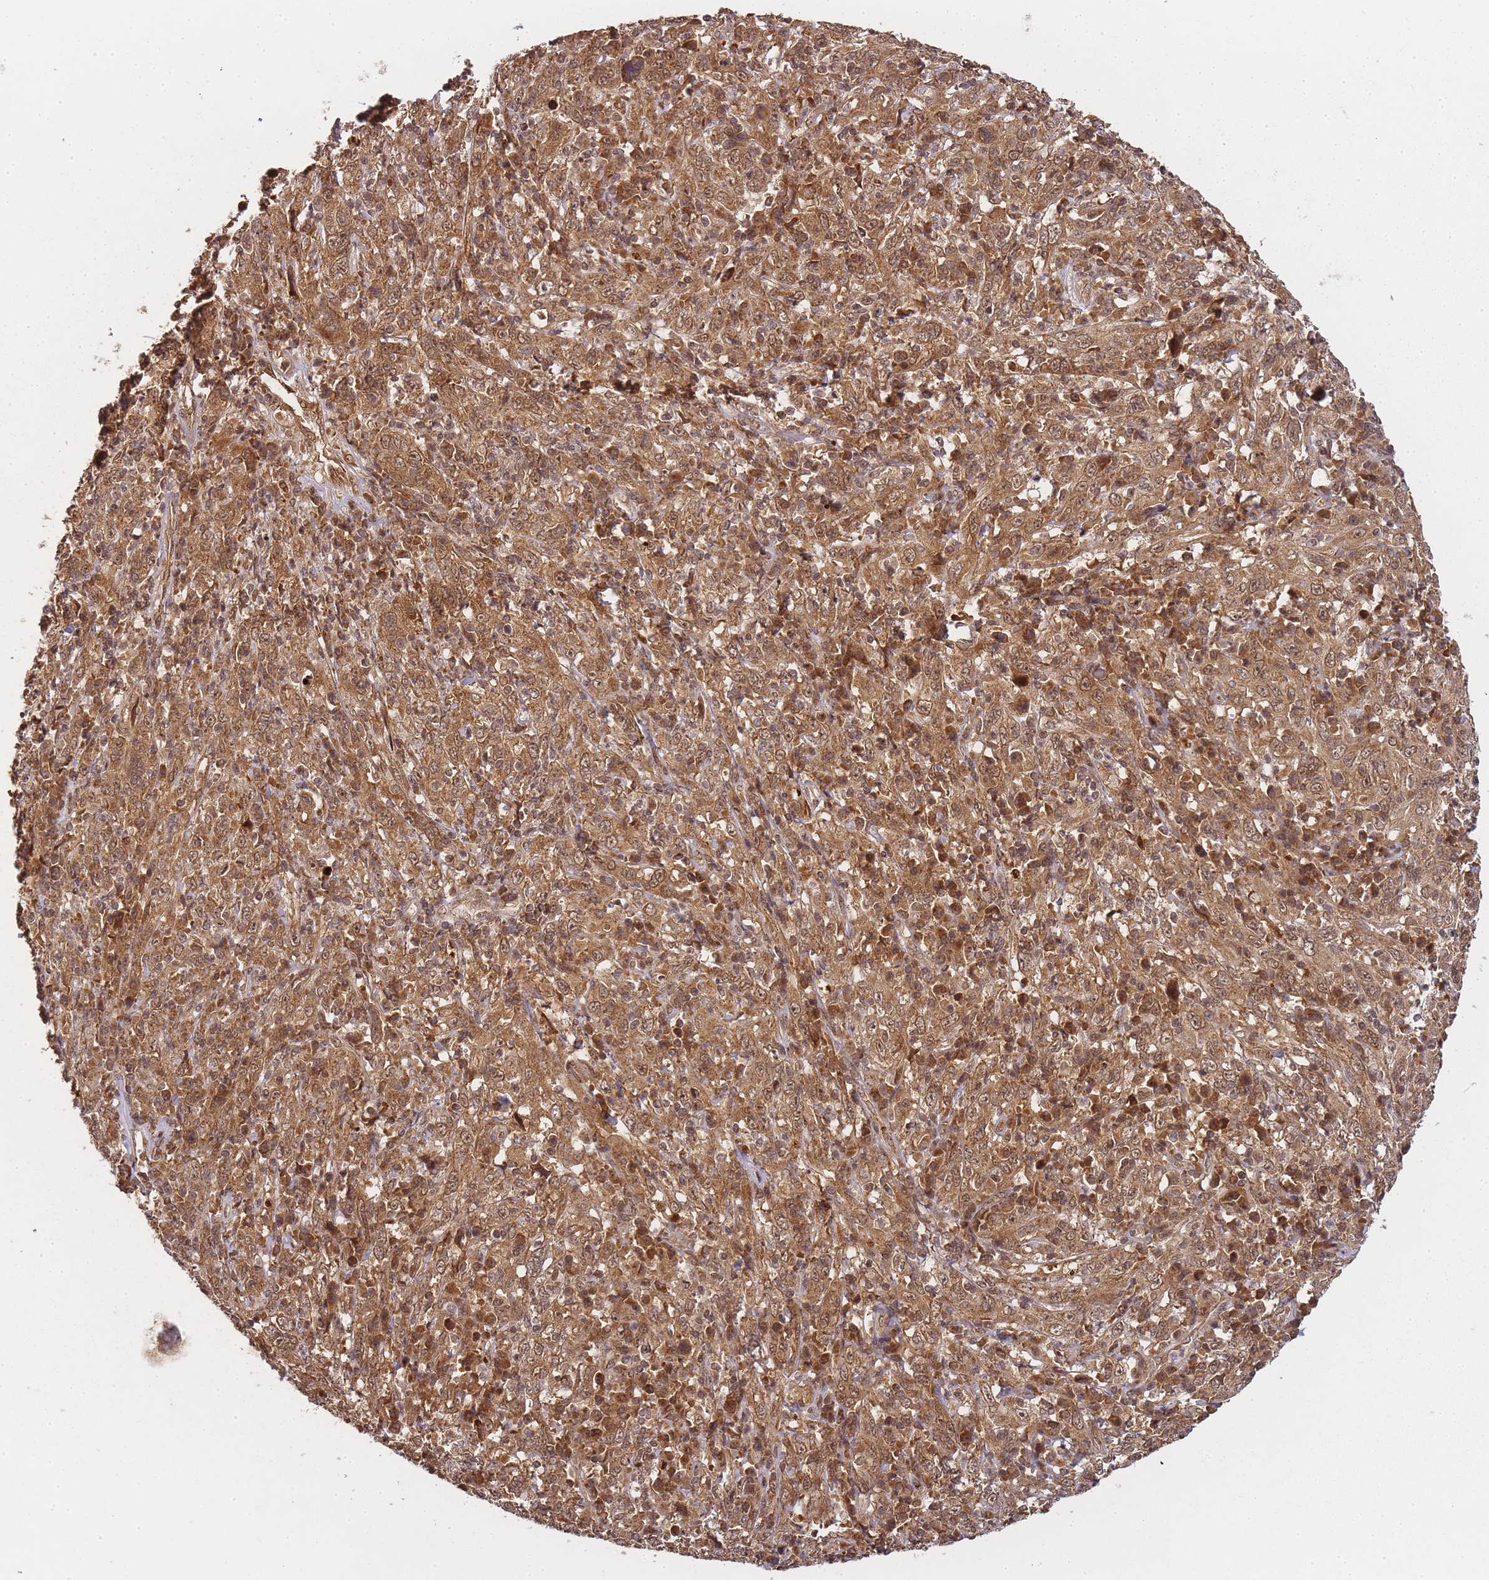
{"staining": {"intensity": "moderate", "quantity": ">75%", "location": "cytoplasmic/membranous,nuclear"}, "tissue": "cervical cancer", "cell_type": "Tumor cells", "image_type": "cancer", "snomed": [{"axis": "morphology", "description": "Squamous cell carcinoma, NOS"}, {"axis": "topography", "description": "Cervix"}], "caption": "A histopathology image showing moderate cytoplasmic/membranous and nuclear positivity in about >75% of tumor cells in cervical cancer, as visualized by brown immunohistochemical staining.", "gene": "ZNF497", "patient": {"sex": "female", "age": 46}}